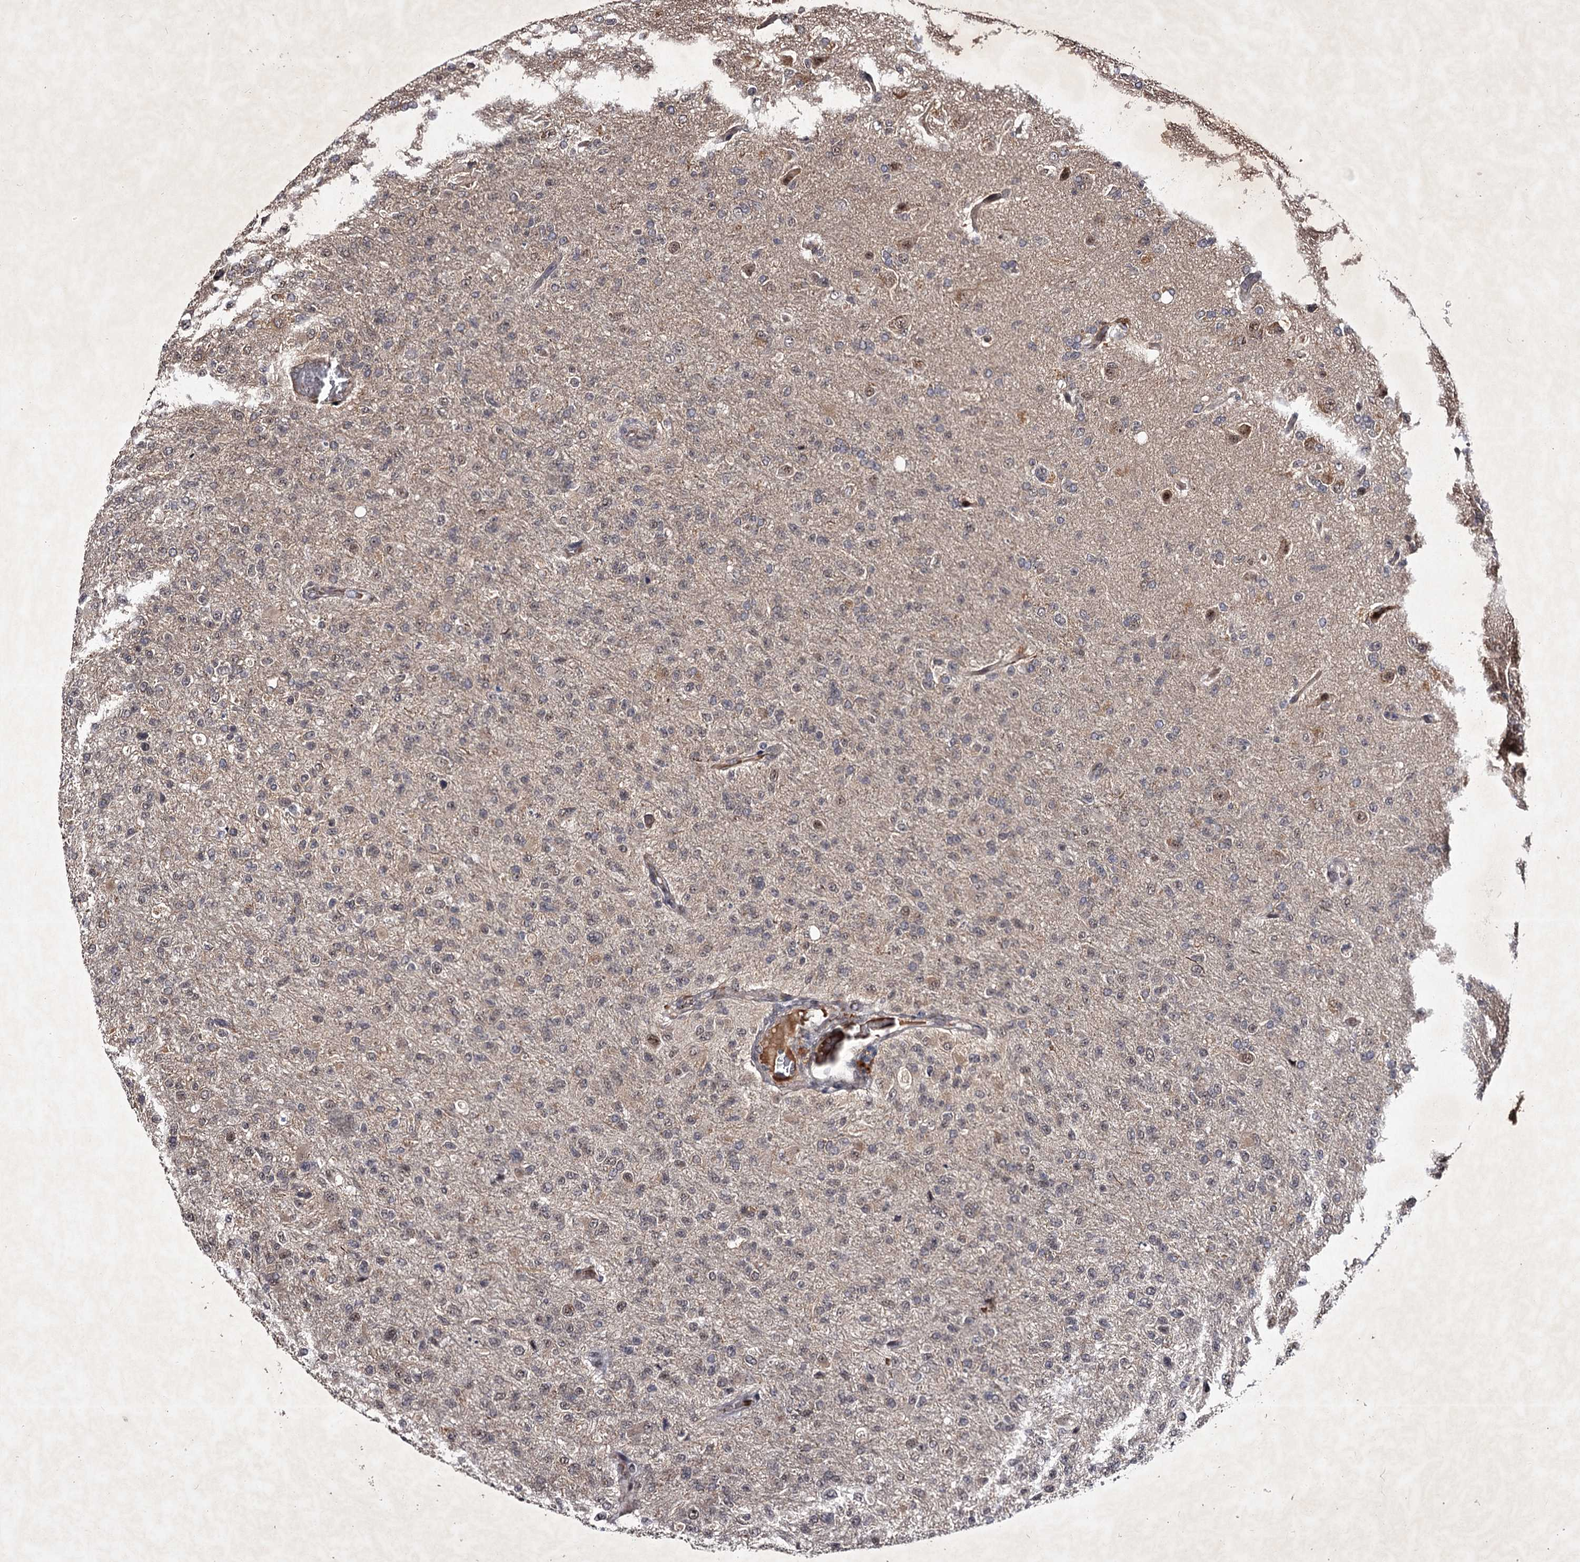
{"staining": {"intensity": "negative", "quantity": "none", "location": "none"}, "tissue": "glioma", "cell_type": "Tumor cells", "image_type": "cancer", "snomed": [{"axis": "morphology", "description": "Glioma, malignant, High grade"}, {"axis": "topography", "description": "Brain"}], "caption": "This is an IHC micrograph of glioma. There is no positivity in tumor cells.", "gene": "RNF44", "patient": {"sex": "female", "age": 74}}